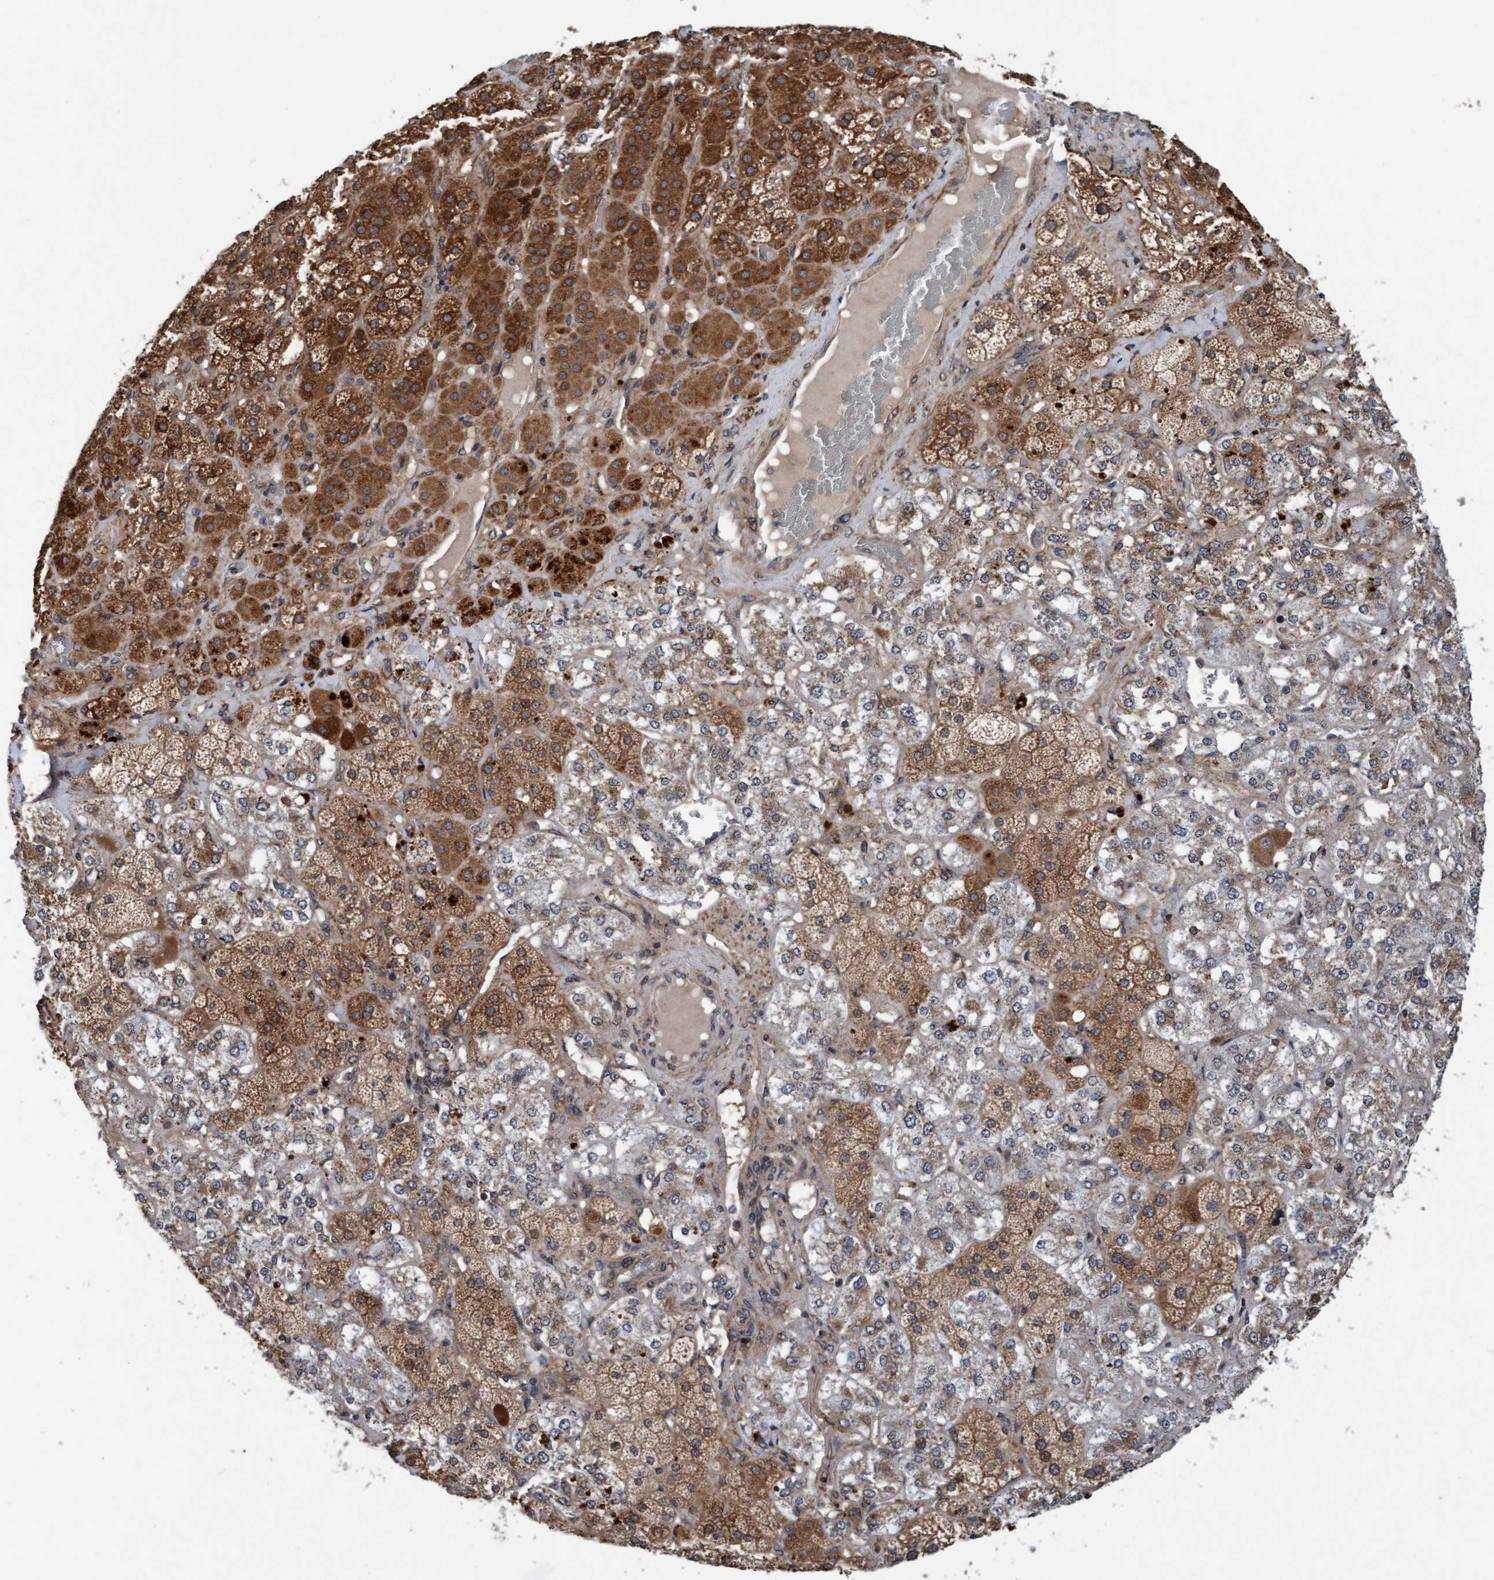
{"staining": {"intensity": "strong", "quantity": "25%-75%", "location": "cytoplasmic/membranous"}, "tissue": "adrenal gland", "cell_type": "Glandular cells", "image_type": "normal", "snomed": [{"axis": "morphology", "description": "Normal tissue, NOS"}, {"axis": "topography", "description": "Adrenal gland"}], "caption": "A histopathology image of adrenal gland stained for a protein shows strong cytoplasmic/membranous brown staining in glandular cells.", "gene": "MLXIP", "patient": {"sex": "male", "age": 57}}